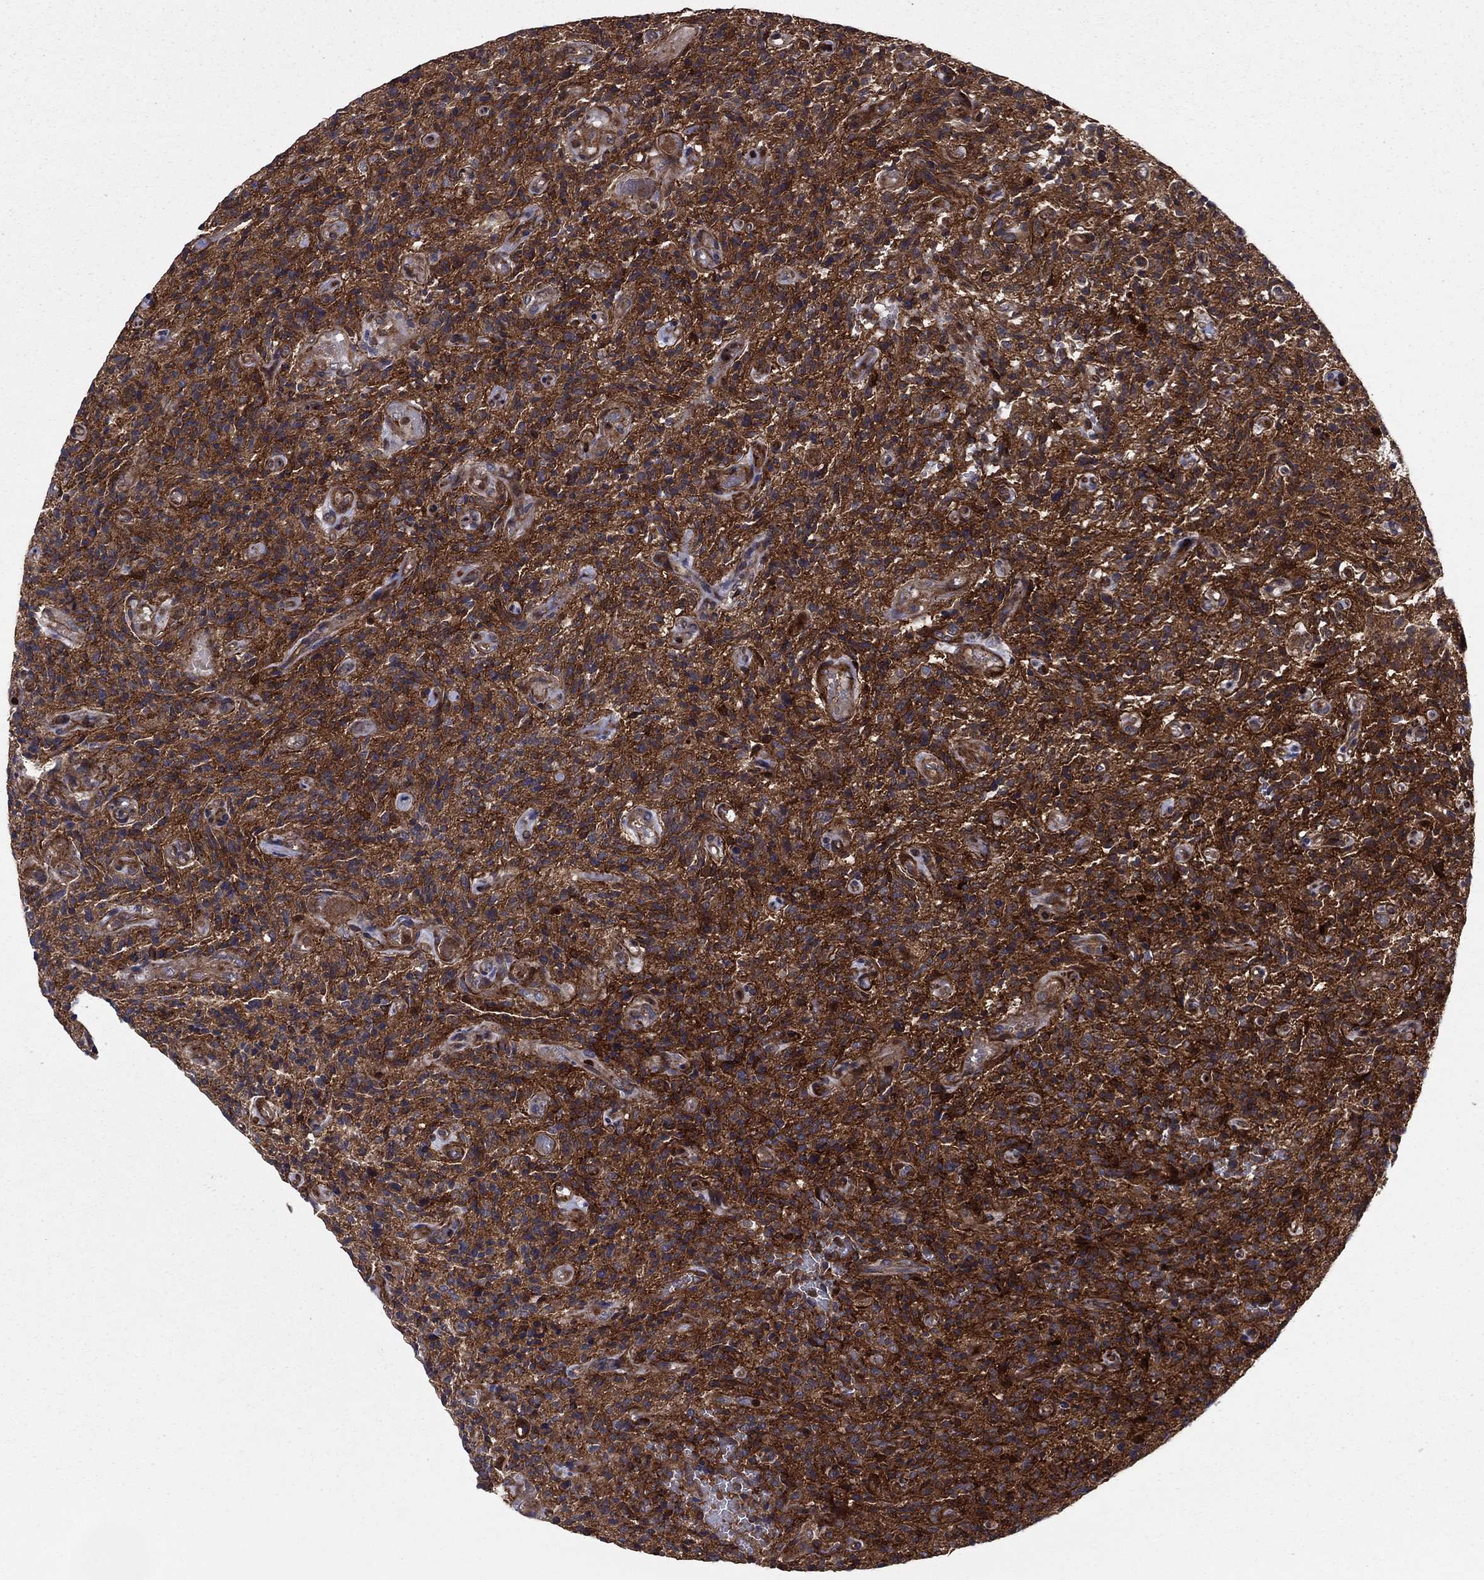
{"staining": {"intensity": "strong", "quantity": "25%-75%", "location": "cytoplasmic/membranous"}, "tissue": "glioma", "cell_type": "Tumor cells", "image_type": "cancer", "snomed": [{"axis": "morphology", "description": "Glioma, malignant, High grade"}, {"axis": "topography", "description": "Brain"}], "caption": "Immunohistochemical staining of human glioma displays high levels of strong cytoplasmic/membranous protein staining in approximately 25%-75% of tumor cells.", "gene": "SSX2IP", "patient": {"sex": "male", "age": 64}}